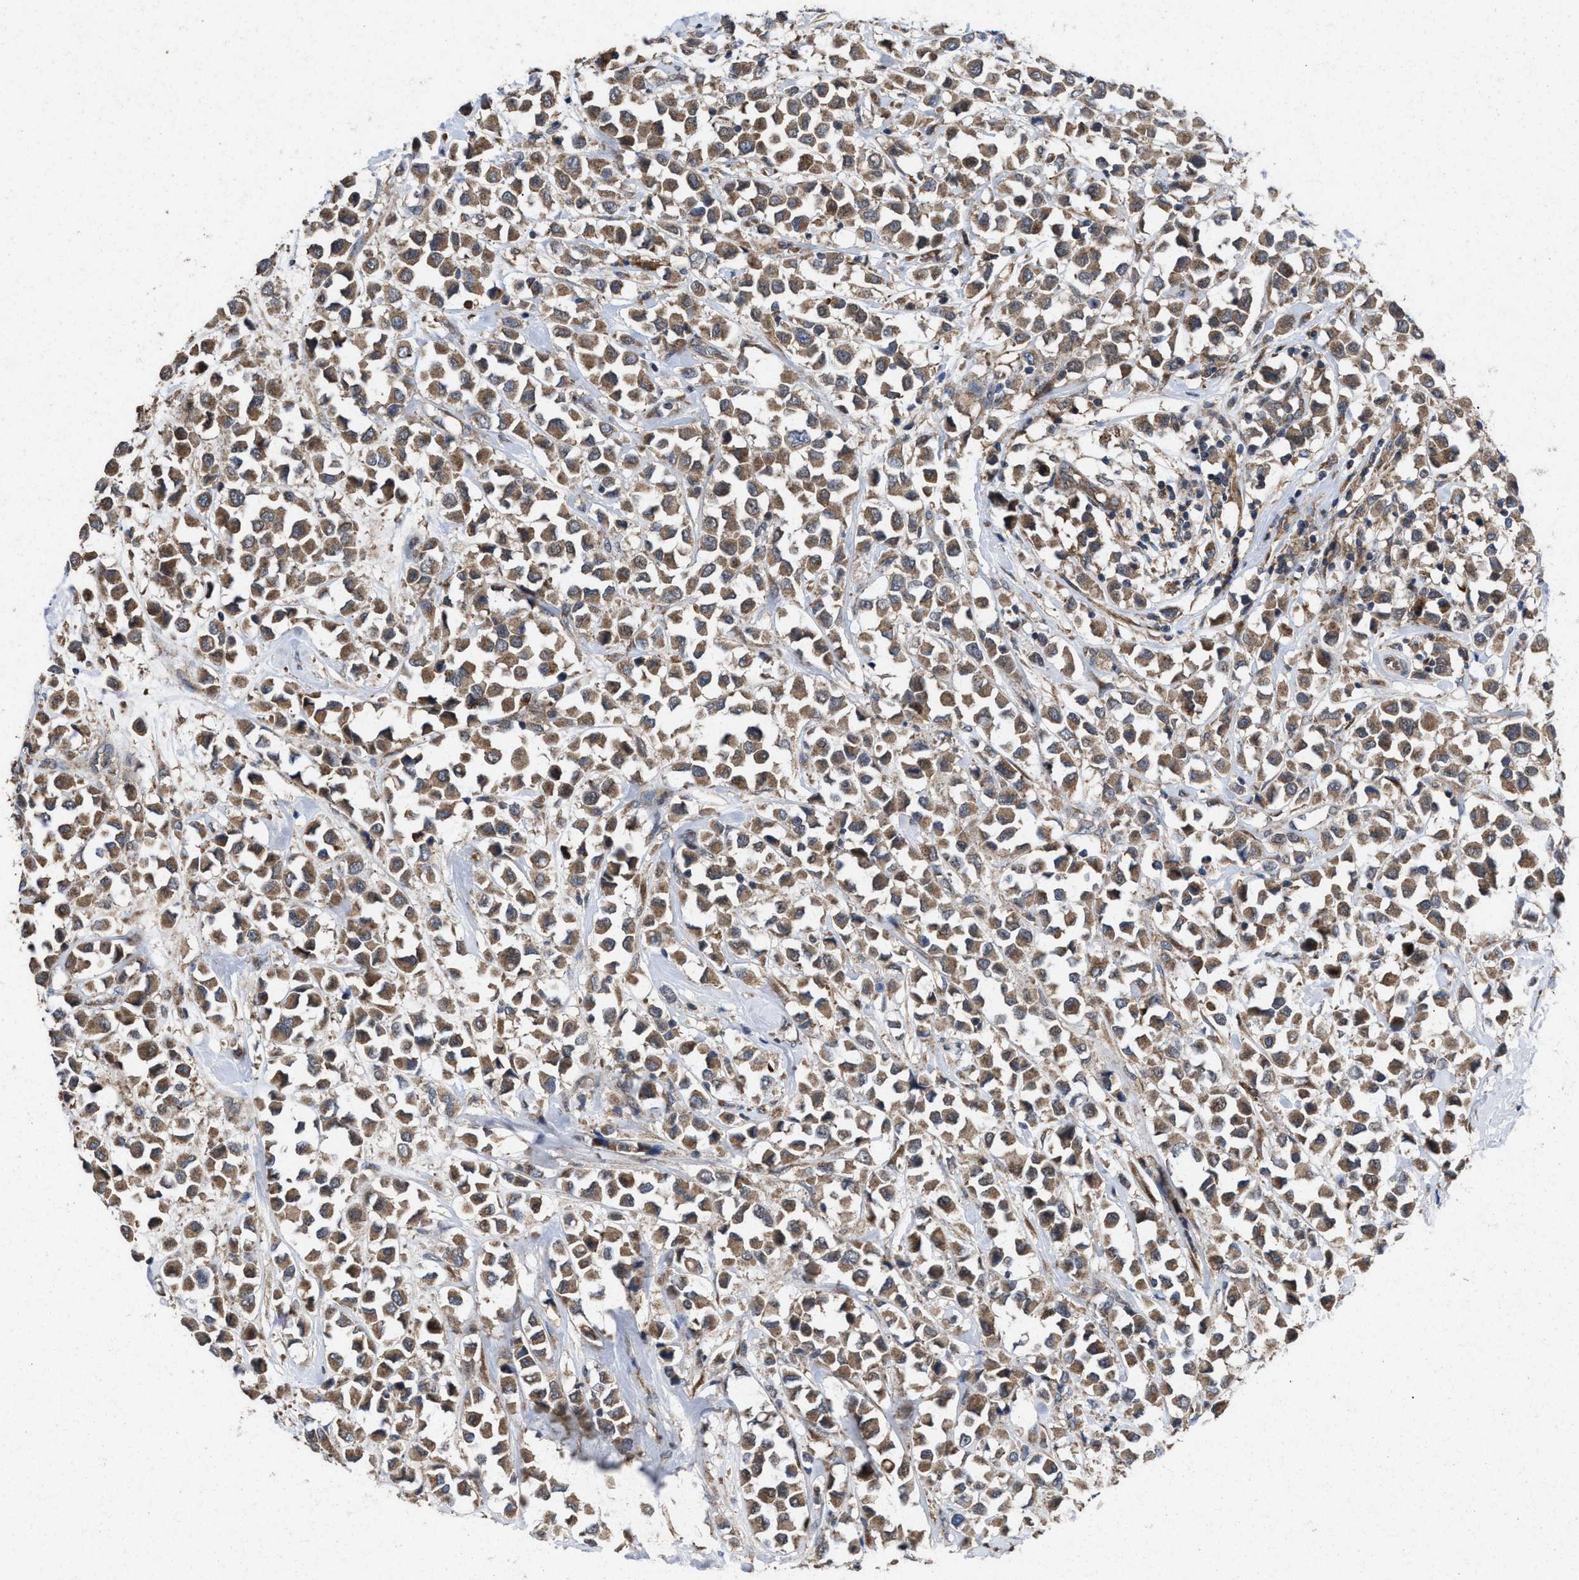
{"staining": {"intensity": "moderate", "quantity": ">75%", "location": "cytoplasmic/membranous"}, "tissue": "breast cancer", "cell_type": "Tumor cells", "image_type": "cancer", "snomed": [{"axis": "morphology", "description": "Duct carcinoma"}, {"axis": "topography", "description": "Breast"}], "caption": "Tumor cells demonstrate medium levels of moderate cytoplasmic/membranous positivity in about >75% of cells in human breast cancer (infiltrating ductal carcinoma). Immunohistochemistry stains the protein of interest in brown and the nuclei are stained blue.", "gene": "MSI2", "patient": {"sex": "female", "age": 61}}